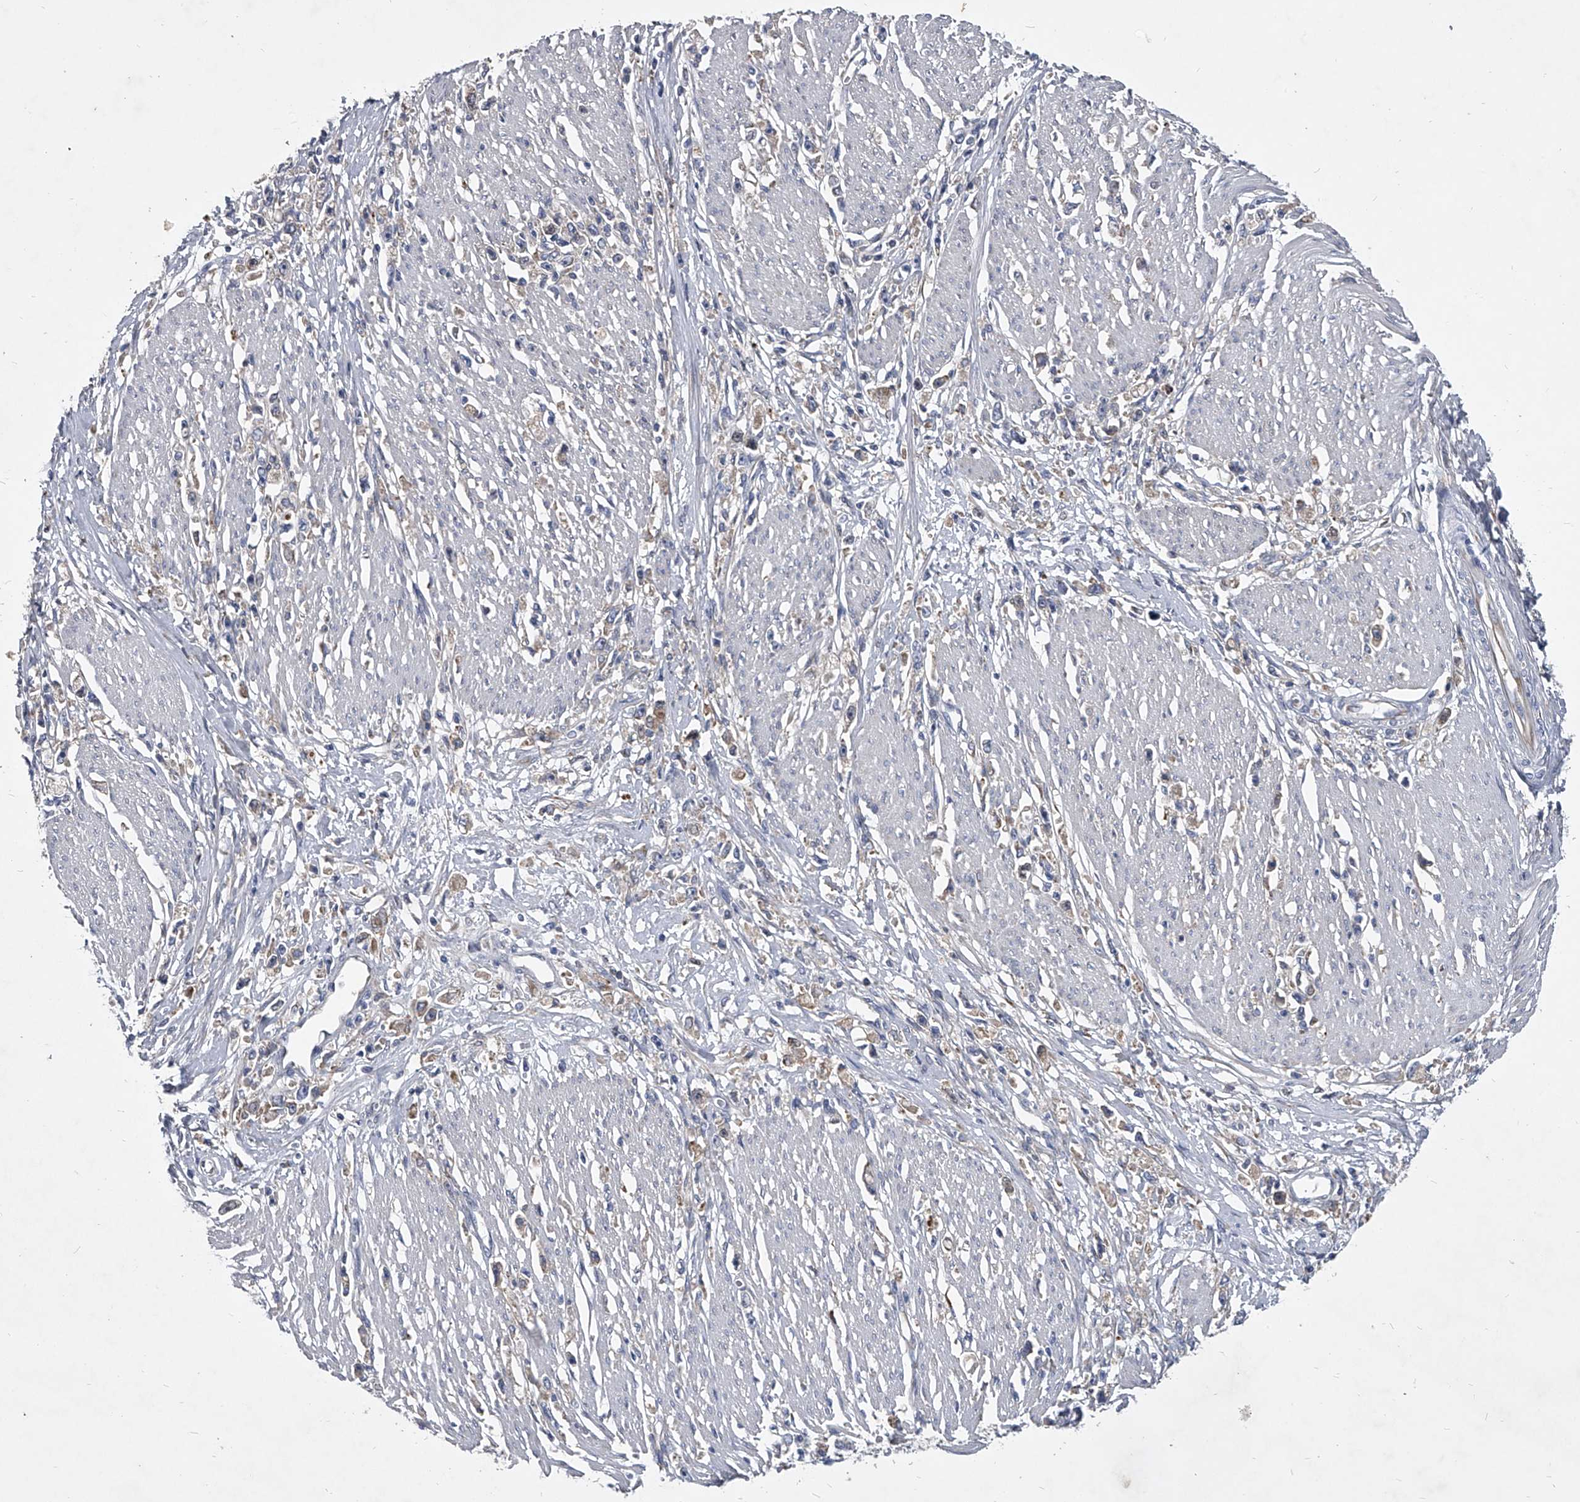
{"staining": {"intensity": "negative", "quantity": "none", "location": "none"}, "tissue": "stomach cancer", "cell_type": "Tumor cells", "image_type": "cancer", "snomed": [{"axis": "morphology", "description": "Adenocarcinoma, NOS"}, {"axis": "topography", "description": "Stomach"}], "caption": "Adenocarcinoma (stomach) was stained to show a protein in brown. There is no significant expression in tumor cells. (DAB immunohistochemistry (IHC) with hematoxylin counter stain).", "gene": "CCR4", "patient": {"sex": "female", "age": 59}}